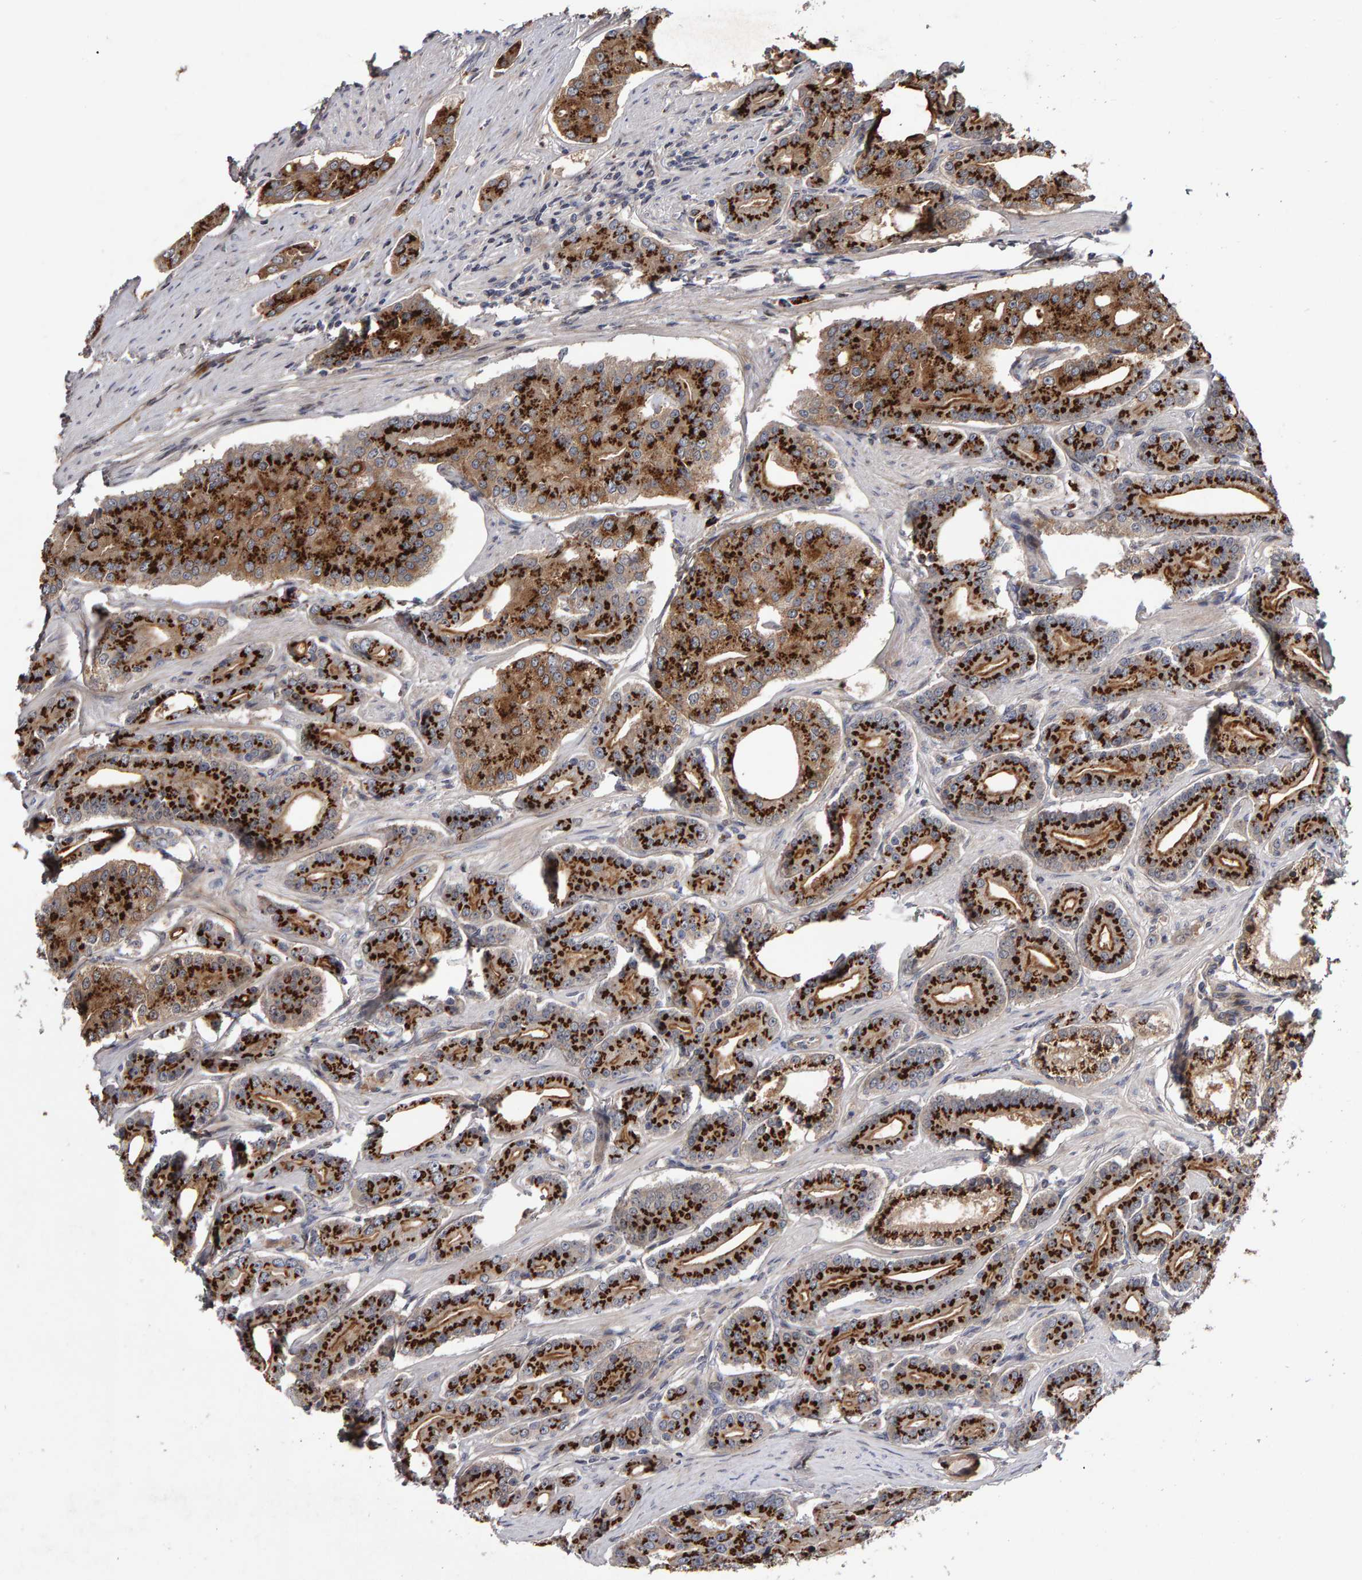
{"staining": {"intensity": "strong", "quantity": ">75%", "location": "cytoplasmic/membranous"}, "tissue": "prostate cancer", "cell_type": "Tumor cells", "image_type": "cancer", "snomed": [{"axis": "morphology", "description": "Adenocarcinoma, High grade"}, {"axis": "topography", "description": "Prostate"}], "caption": "Prostate cancer stained with immunohistochemistry exhibits strong cytoplasmic/membranous staining in about >75% of tumor cells. Nuclei are stained in blue.", "gene": "CANT1", "patient": {"sex": "male", "age": 71}}